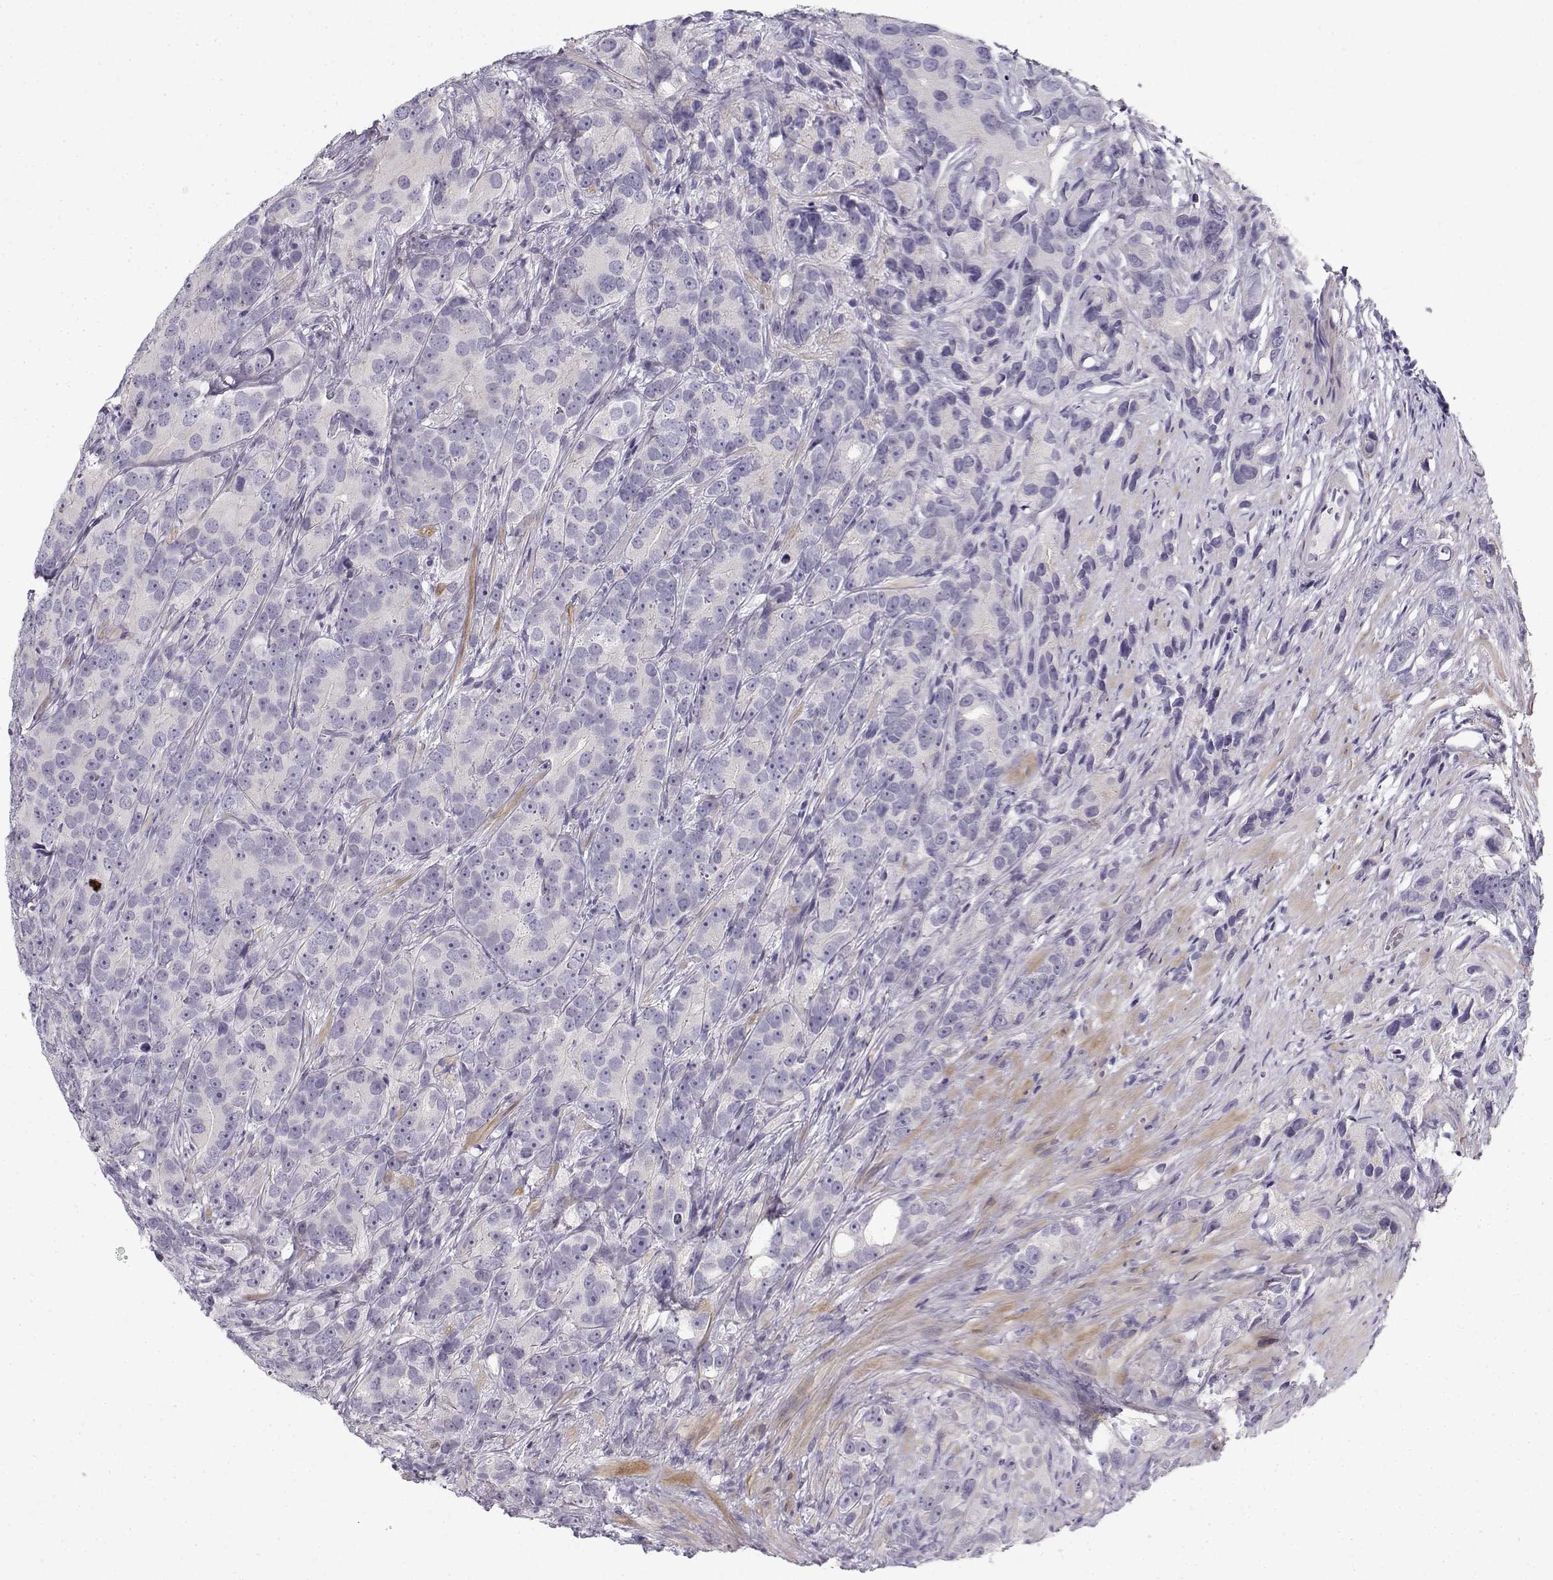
{"staining": {"intensity": "negative", "quantity": "none", "location": "none"}, "tissue": "prostate cancer", "cell_type": "Tumor cells", "image_type": "cancer", "snomed": [{"axis": "morphology", "description": "Adenocarcinoma, High grade"}, {"axis": "topography", "description": "Prostate"}], "caption": "High power microscopy micrograph of an IHC micrograph of prostate cancer (high-grade adenocarcinoma), revealing no significant expression in tumor cells.", "gene": "CREB3L3", "patient": {"sex": "male", "age": 90}}